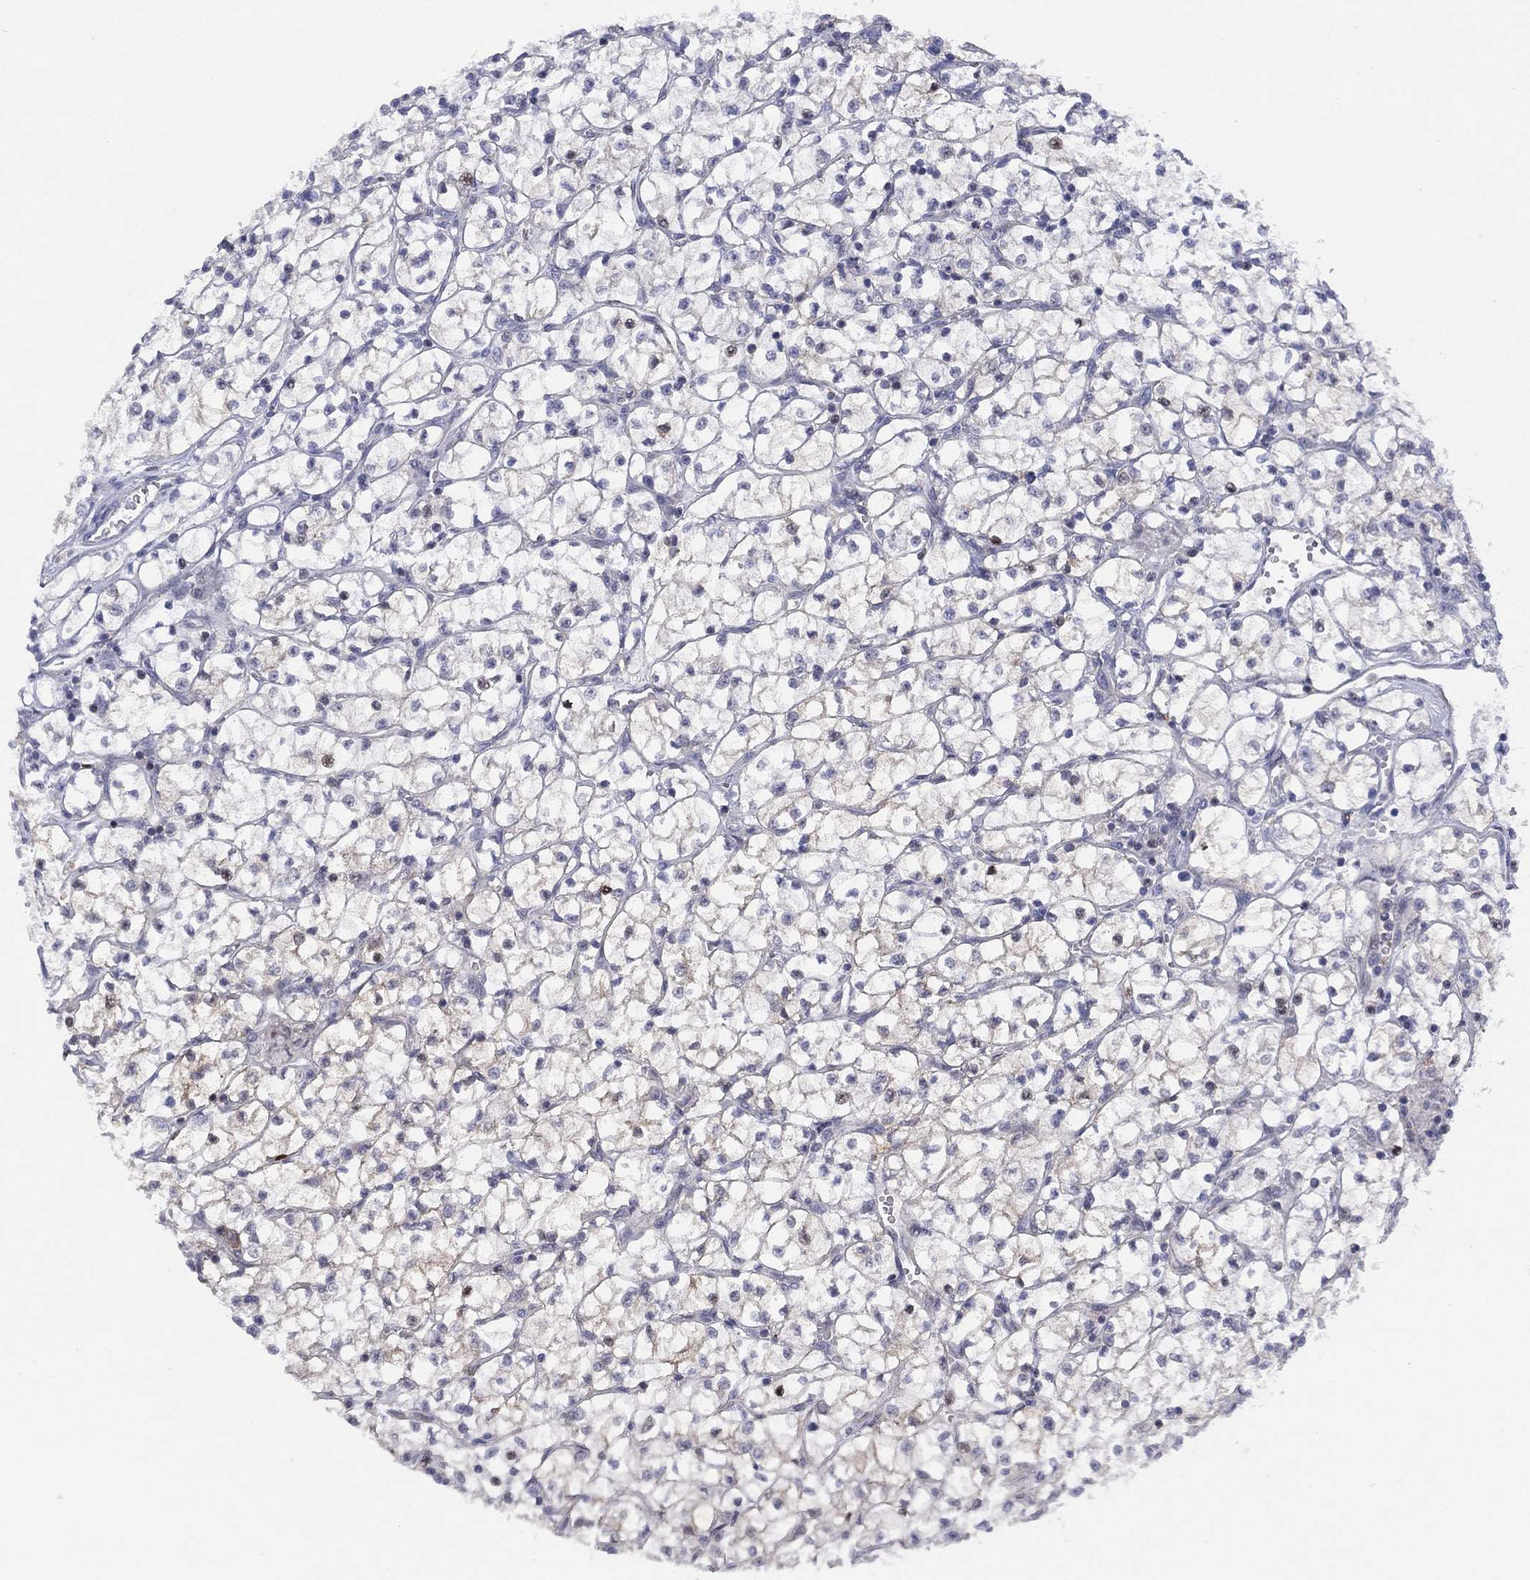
{"staining": {"intensity": "weak", "quantity": "<25%", "location": "cytoplasmic/membranous"}, "tissue": "renal cancer", "cell_type": "Tumor cells", "image_type": "cancer", "snomed": [{"axis": "morphology", "description": "Adenocarcinoma, NOS"}, {"axis": "topography", "description": "Kidney"}], "caption": "A histopathology image of human renal adenocarcinoma is negative for staining in tumor cells. (Brightfield microscopy of DAB immunohistochemistry (IHC) at high magnification).", "gene": "SLC4A4", "patient": {"sex": "female", "age": 64}}